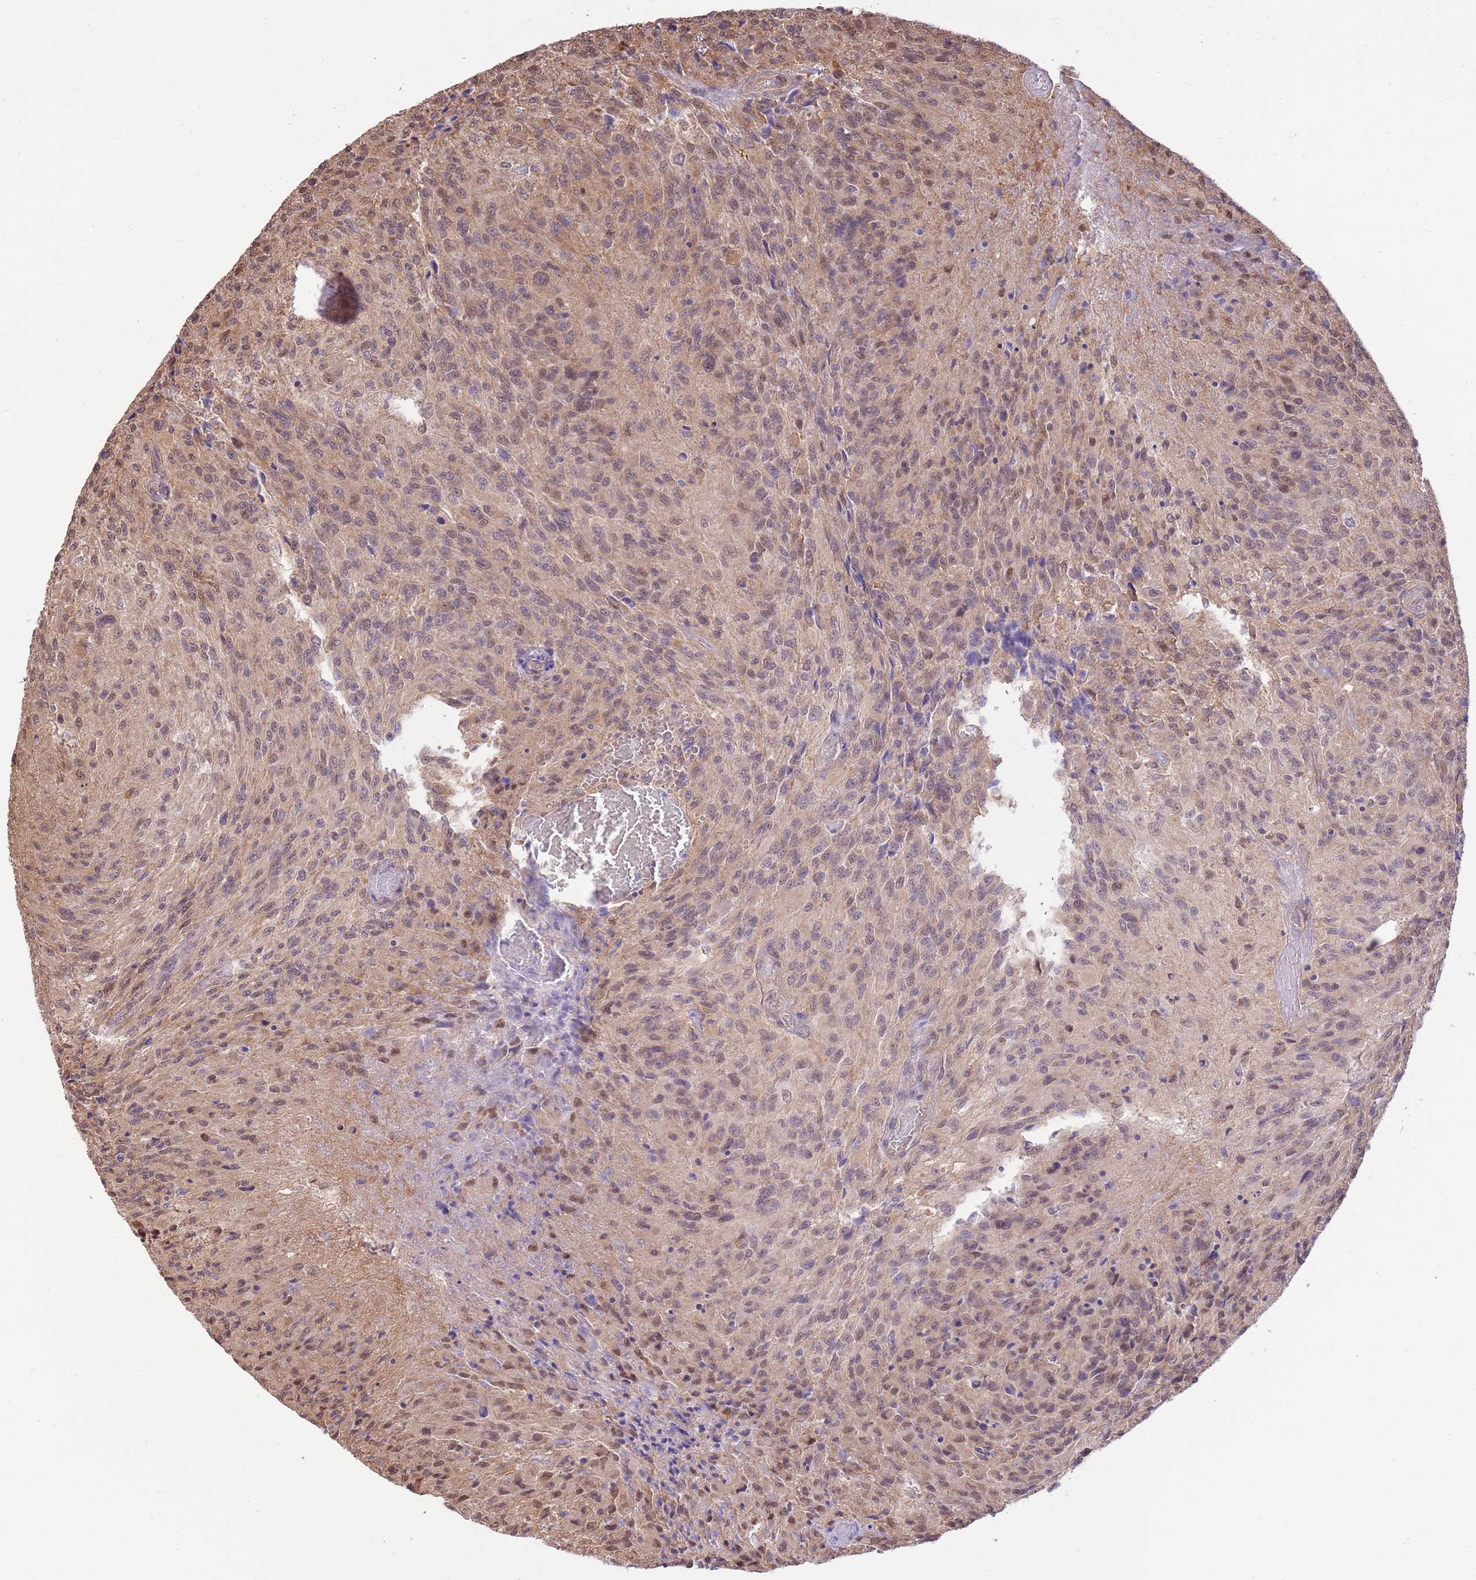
{"staining": {"intensity": "weak", "quantity": "25%-75%", "location": "cytoplasmic/membranous,nuclear"}, "tissue": "glioma", "cell_type": "Tumor cells", "image_type": "cancer", "snomed": [{"axis": "morphology", "description": "Normal tissue, NOS"}, {"axis": "morphology", "description": "Glioma, malignant, High grade"}, {"axis": "topography", "description": "Cerebral cortex"}], "caption": "A high-resolution photomicrograph shows immunohistochemistry staining of malignant glioma (high-grade), which exhibits weak cytoplasmic/membranous and nuclear expression in about 25%-75% of tumor cells.", "gene": "NSFL1C", "patient": {"sex": "male", "age": 56}}